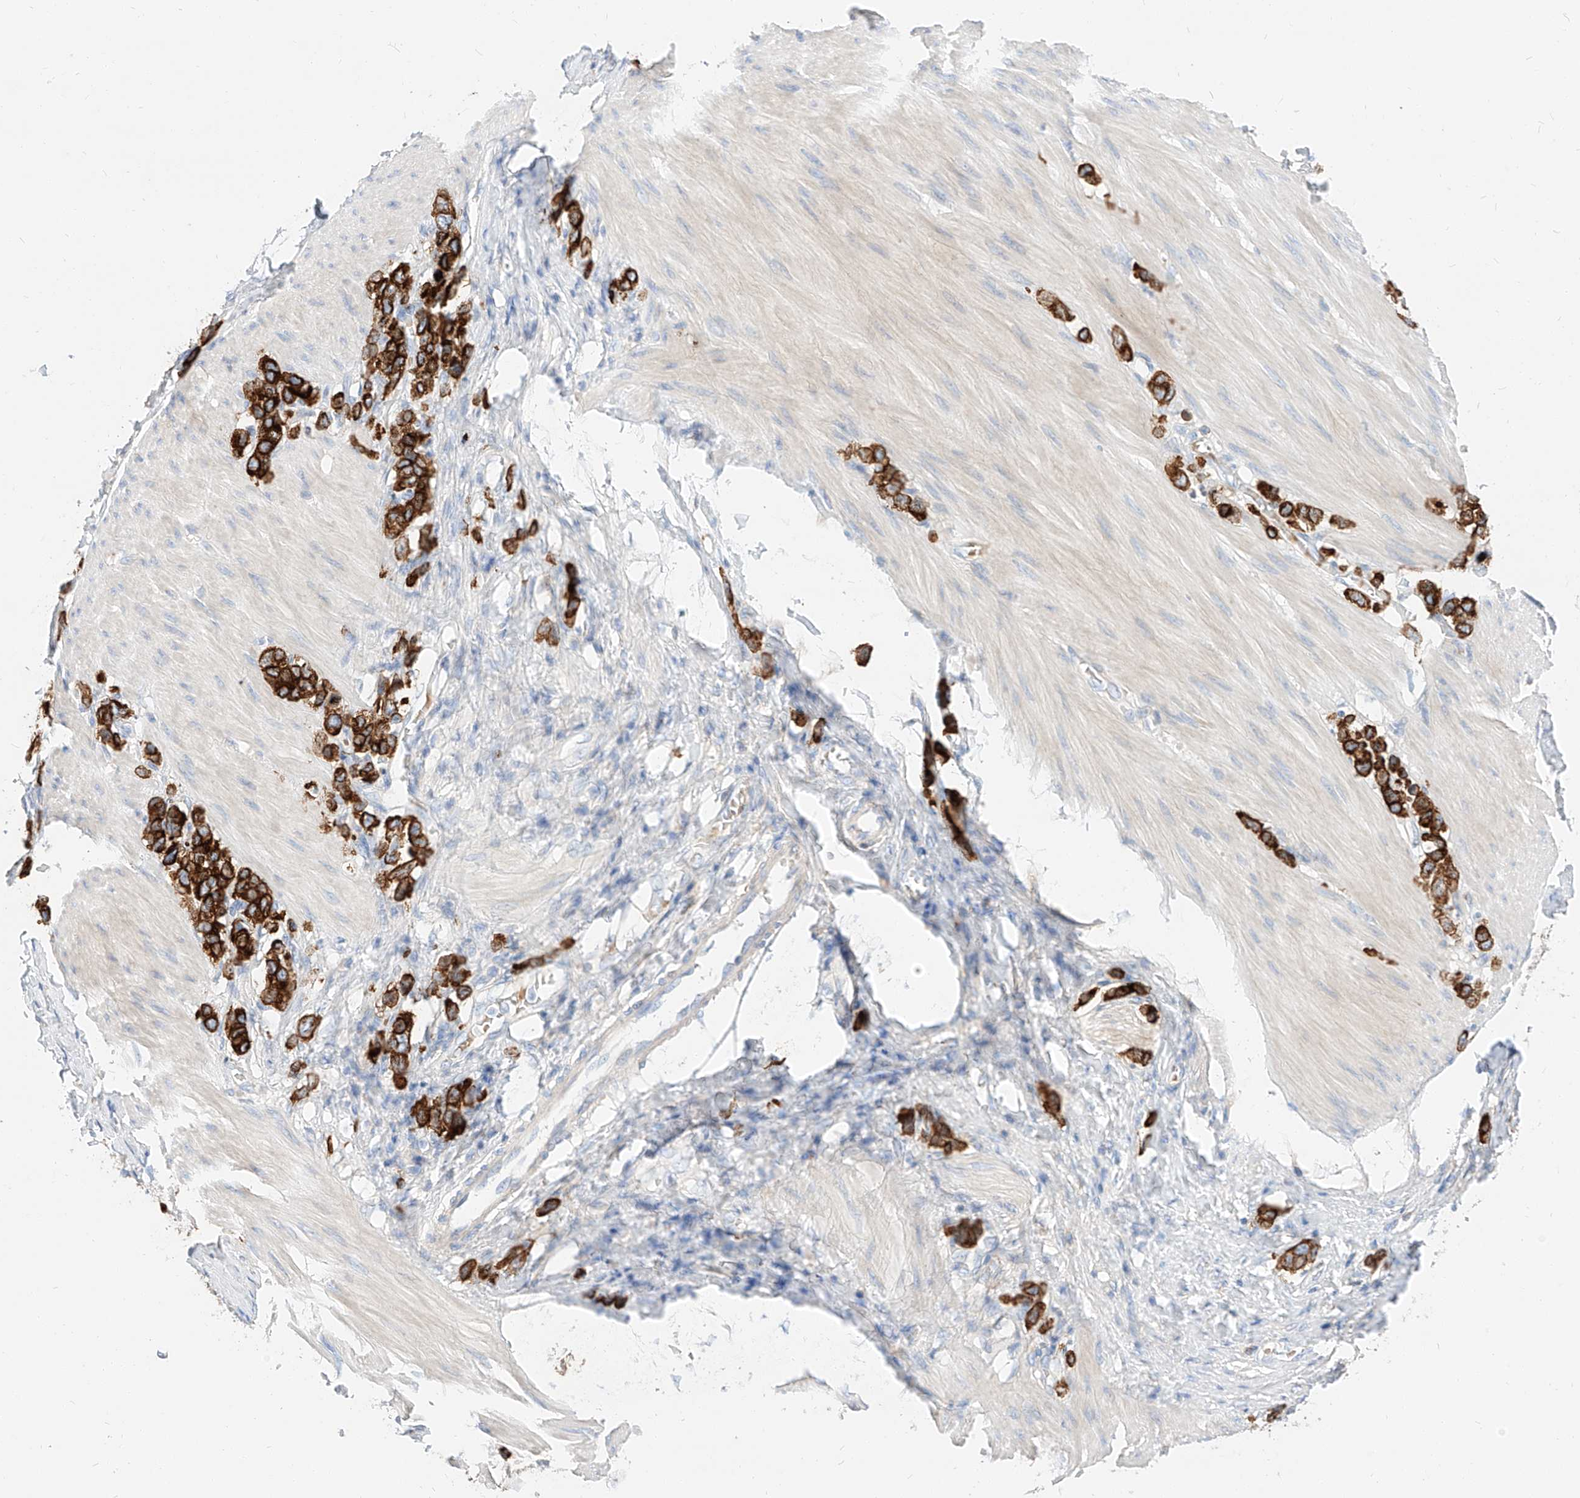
{"staining": {"intensity": "strong", "quantity": ">75%", "location": "cytoplasmic/membranous"}, "tissue": "stomach cancer", "cell_type": "Tumor cells", "image_type": "cancer", "snomed": [{"axis": "morphology", "description": "Adenocarcinoma, NOS"}, {"axis": "topography", "description": "Stomach"}], "caption": "Human stomach cancer stained with a protein marker demonstrates strong staining in tumor cells.", "gene": "MAP7", "patient": {"sex": "female", "age": 65}}